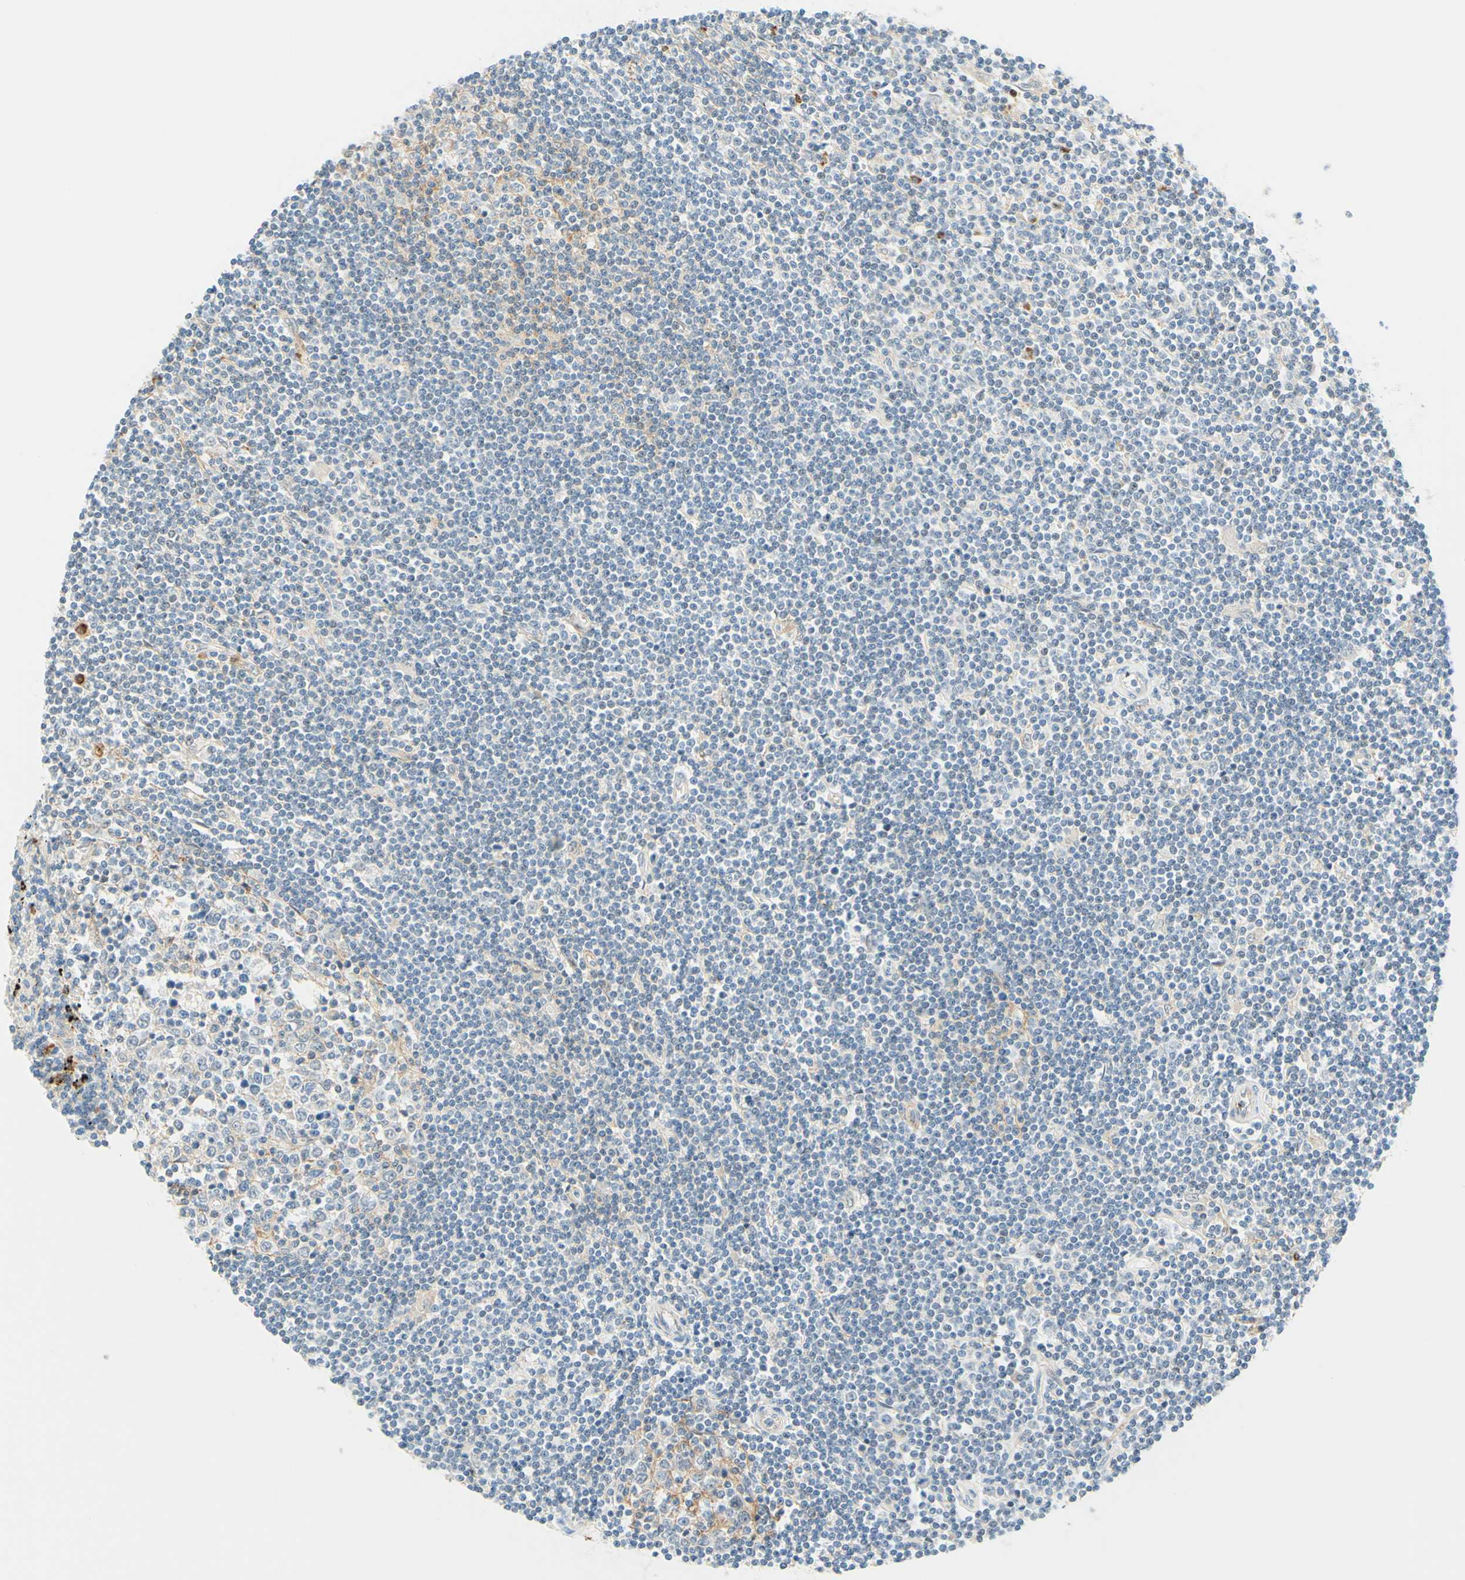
{"staining": {"intensity": "negative", "quantity": "none", "location": "none"}, "tissue": "lymphoma", "cell_type": "Tumor cells", "image_type": "cancer", "snomed": [{"axis": "morphology", "description": "Malignant lymphoma, non-Hodgkin's type, Low grade"}, {"axis": "topography", "description": "Spleen"}], "caption": "Immunohistochemistry histopathology image of human low-grade malignant lymphoma, non-Hodgkin's type stained for a protein (brown), which exhibits no positivity in tumor cells.", "gene": "TREM2", "patient": {"sex": "male", "age": 76}}